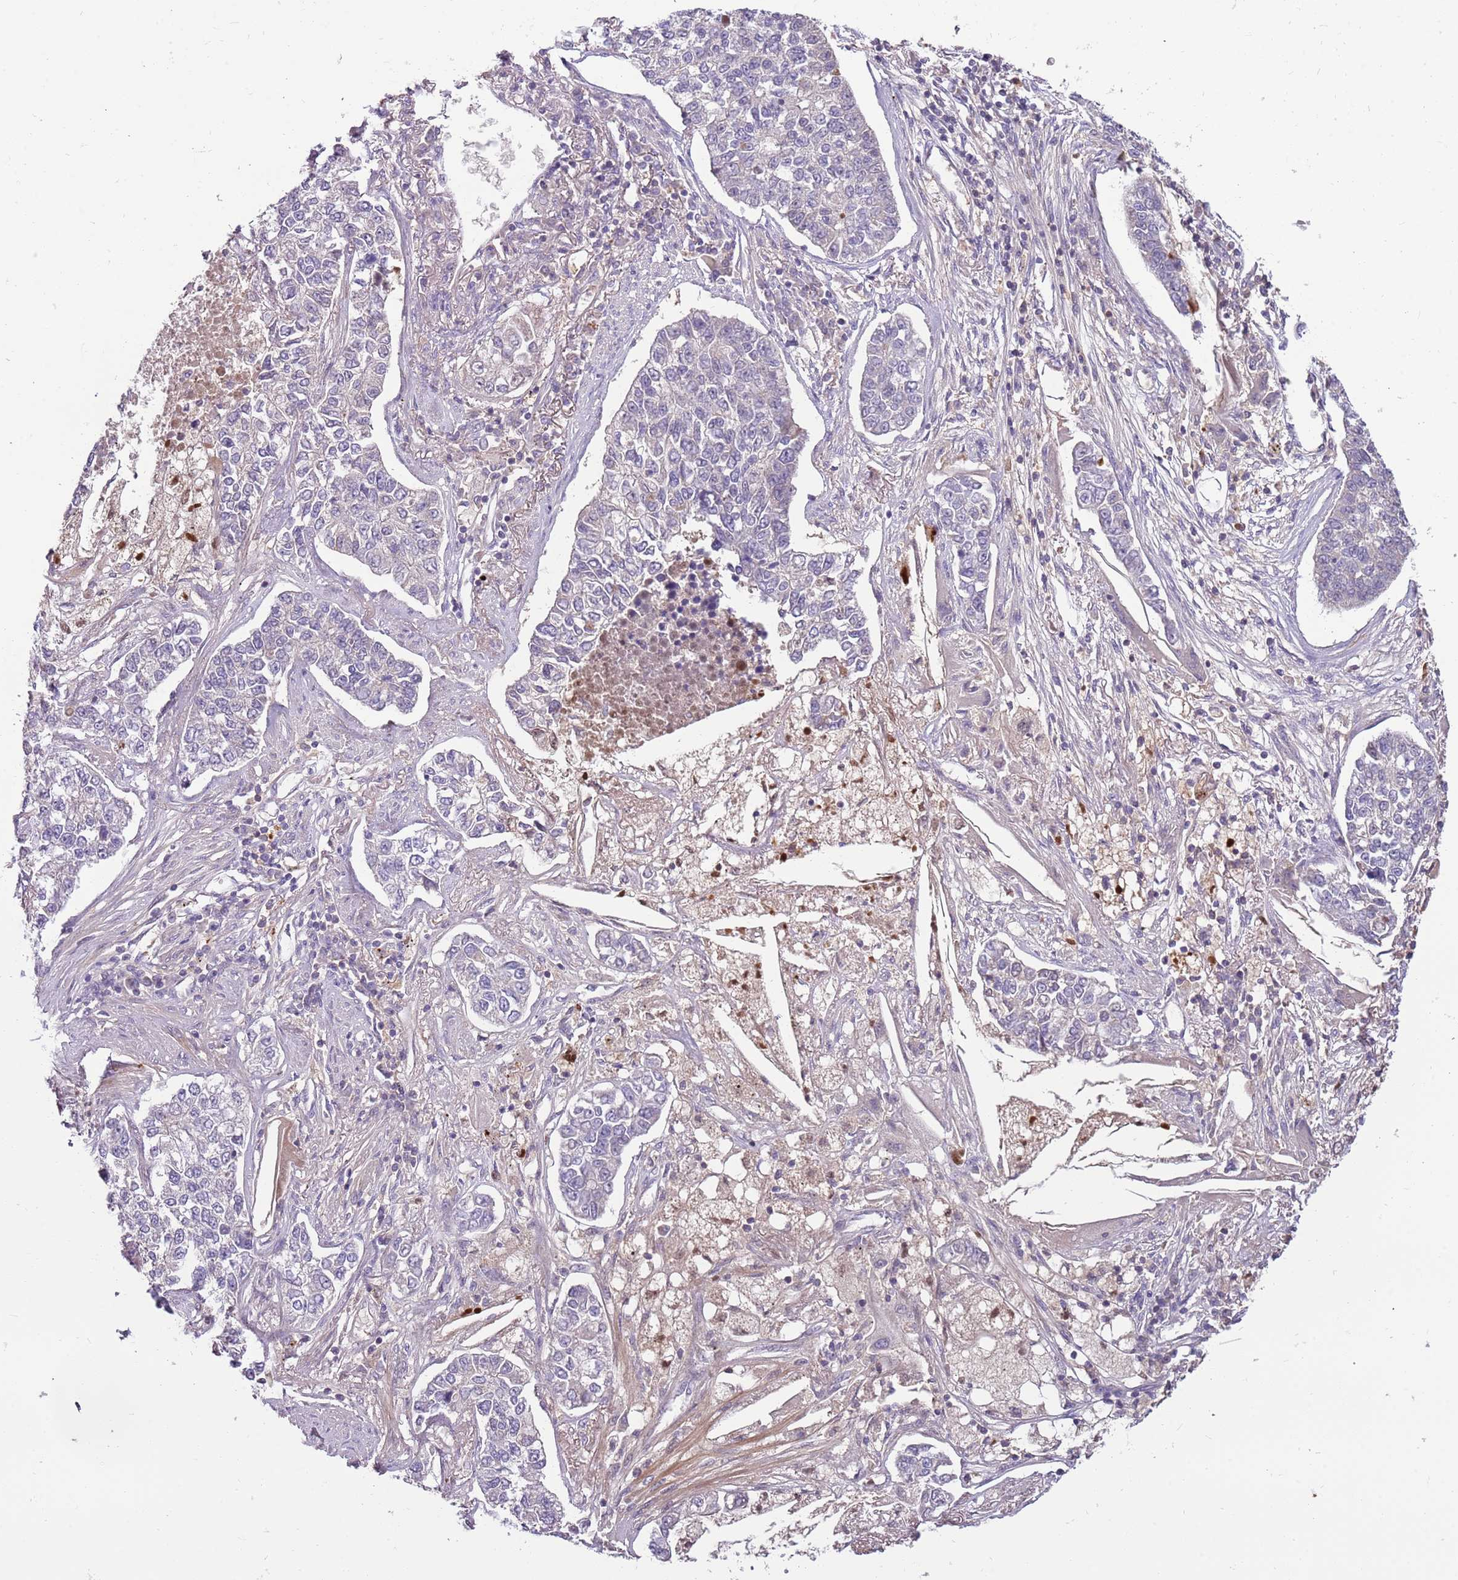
{"staining": {"intensity": "negative", "quantity": "none", "location": "none"}, "tissue": "lung cancer", "cell_type": "Tumor cells", "image_type": "cancer", "snomed": [{"axis": "morphology", "description": "Adenocarcinoma, NOS"}, {"axis": "topography", "description": "Lung"}], "caption": "Immunohistochemistry (IHC) of adenocarcinoma (lung) reveals no expression in tumor cells.", "gene": "ARHGAP5", "patient": {"sex": "male", "age": 49}}